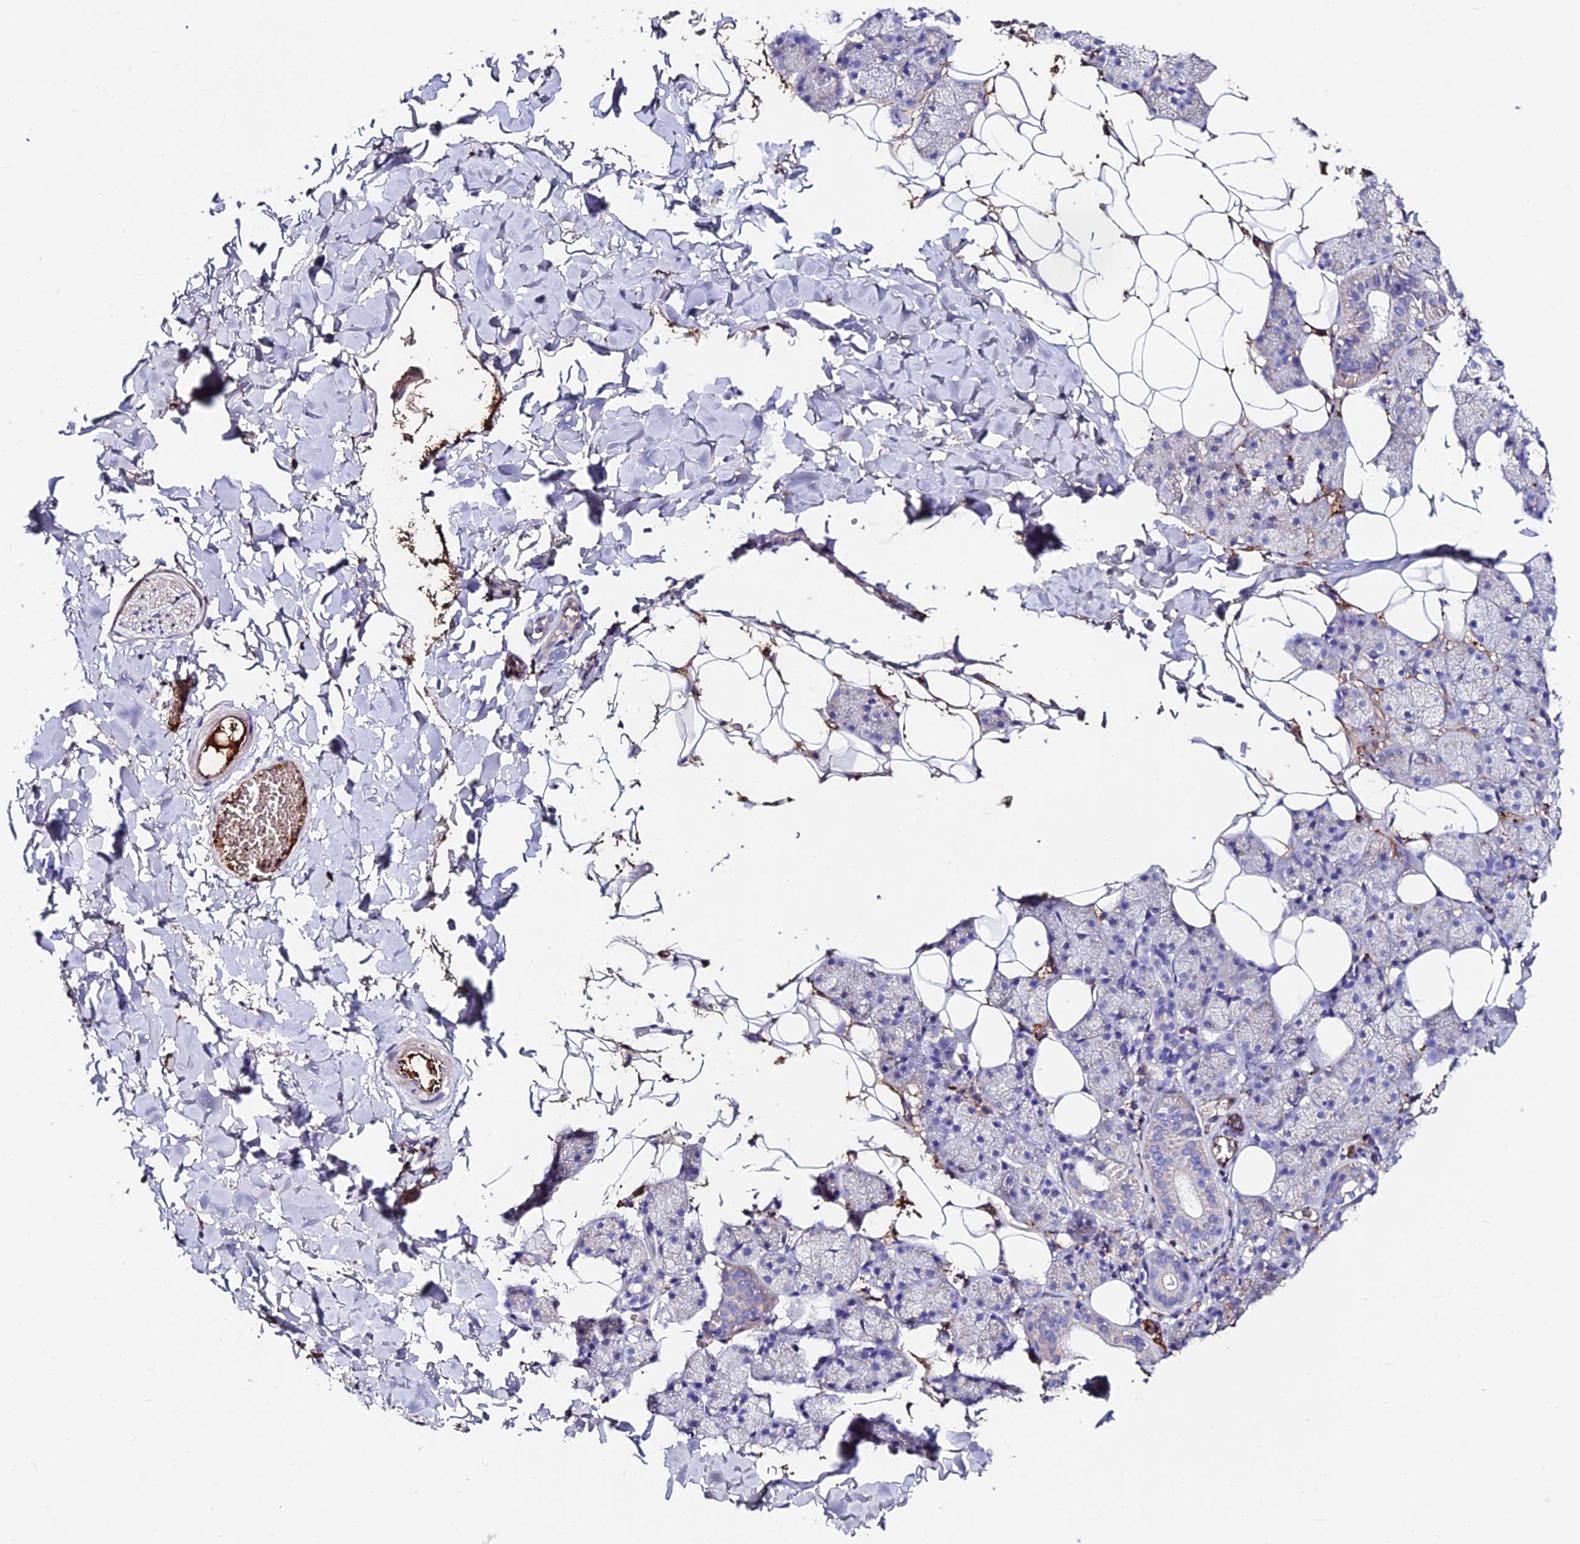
{"staining": {"intensity": "negative", "quantity": "none", "location": "none"}, "tissue": "salivary gland", "cell_type": "Glandular cells", "image_type": "normal", "snomed": [{"axis": "morphology", "description": "Normal tissue, NOS"}, {"axis": "topography", "description": "Salivary gland"}], "caption": "The histopathology image exhibits no staining of glandular cells in unremarkable salivary gland. The staining was performed using DAB (3,3'-diaminobenzidine) to visualize the protein expression in brown, while the nuclei were stained in blue with hematoxylin (Magnification: 20x).", "gene": "SLC25A16", "patient": {"sex": "female", "age": 33}}